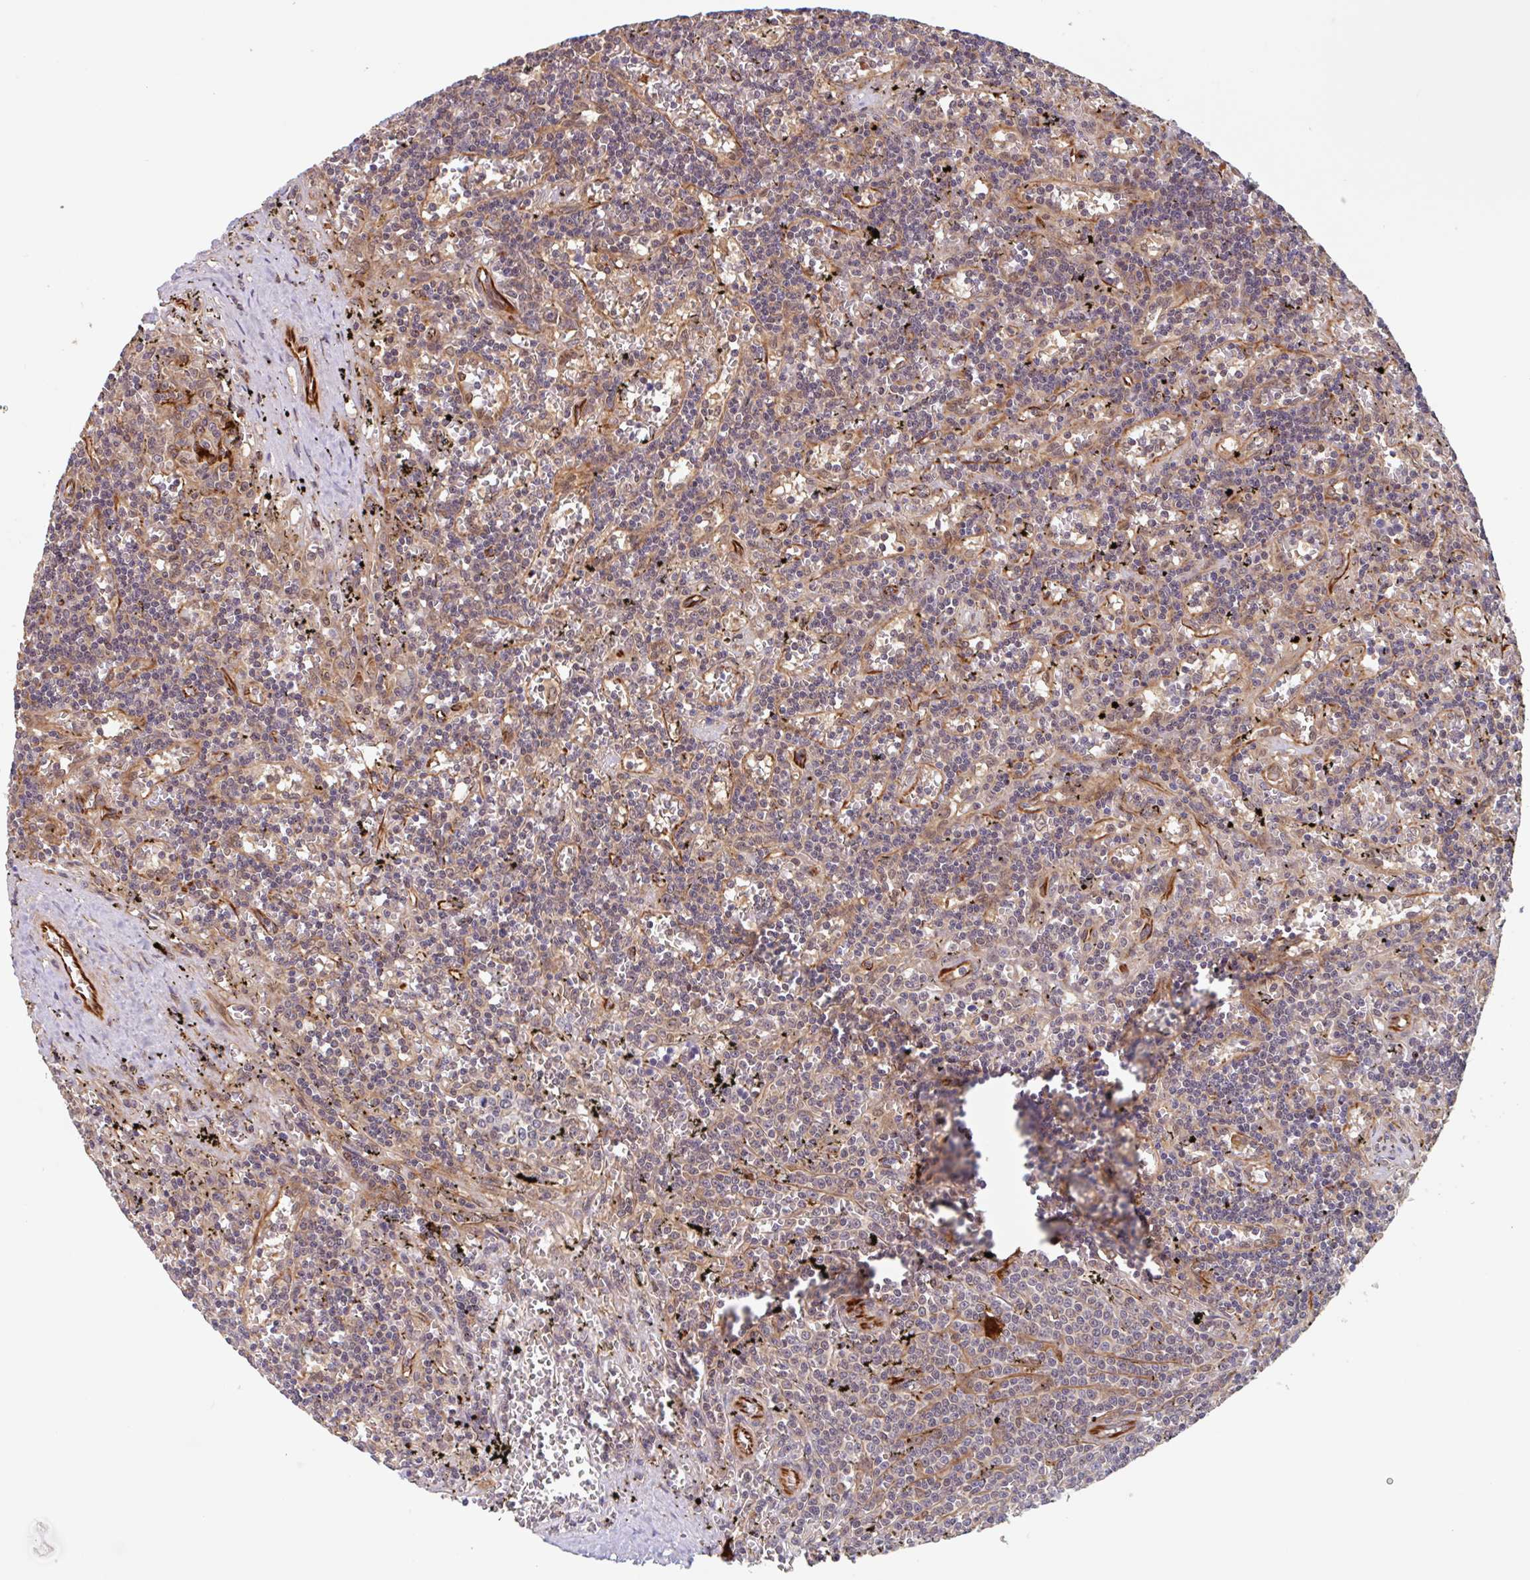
{"staining": {"intensity": "negative", "quantity": "none", "location": "none"}, "tissue": "lymphoma", "cell_type": "Tumor cells", "image_type": "cancer", "snomed": [{"axis": "morphology", "description": "Malignant lymphoma, non-Hodgkin's type, Low grade"}, {"axis": "topography", "description": "Spleen"}], "caption": "Photomicrograph shows no significant protein expression in tumor cells of low-grade malignant lymphoma, non-Hodgkin's type.", "gene": "NUB1", "patient": {"sex": "male", "age": 60}}